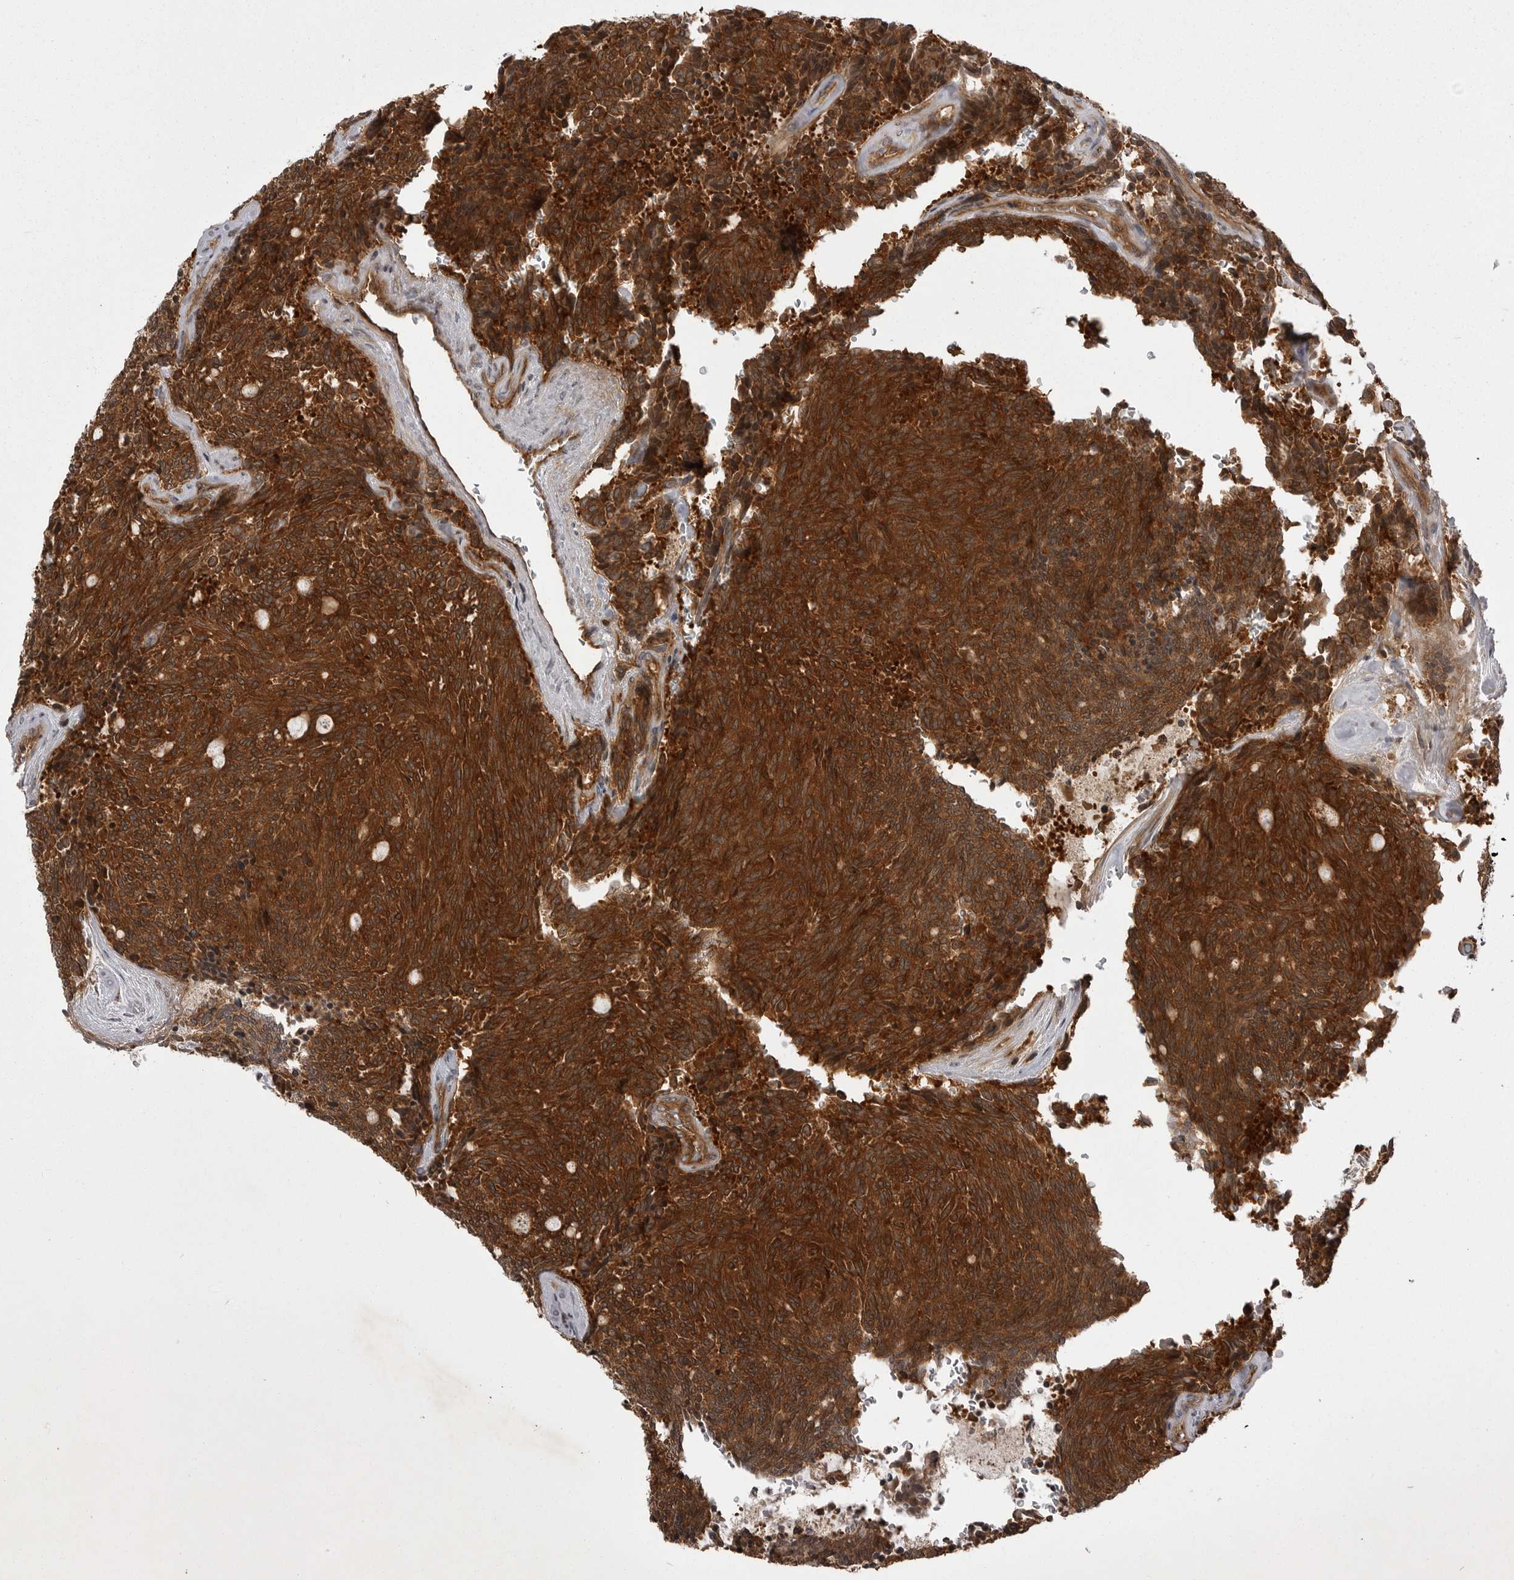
{"staining": {"intensity": "strong", "quantity": ">75%", "location": "cytoplasmic/membranous"}, "tissue": "carcinoid", "cell_type": "Tumor cells", "image_type": "cancer", "snomed": [{"axis": "morphology", "description": "Carcinoid, malignant, NOS"}, {"axis": "topography", "description": "Pancreas"}], "caption": "A histopathology image showing strong cytoplasmic/membranous expression in about >75% of tumor cells in carcinoid, as visualized by brown immunohistochemical staining.", "gene": "STK24", "patient": {"sex": "female", "age": 54}}